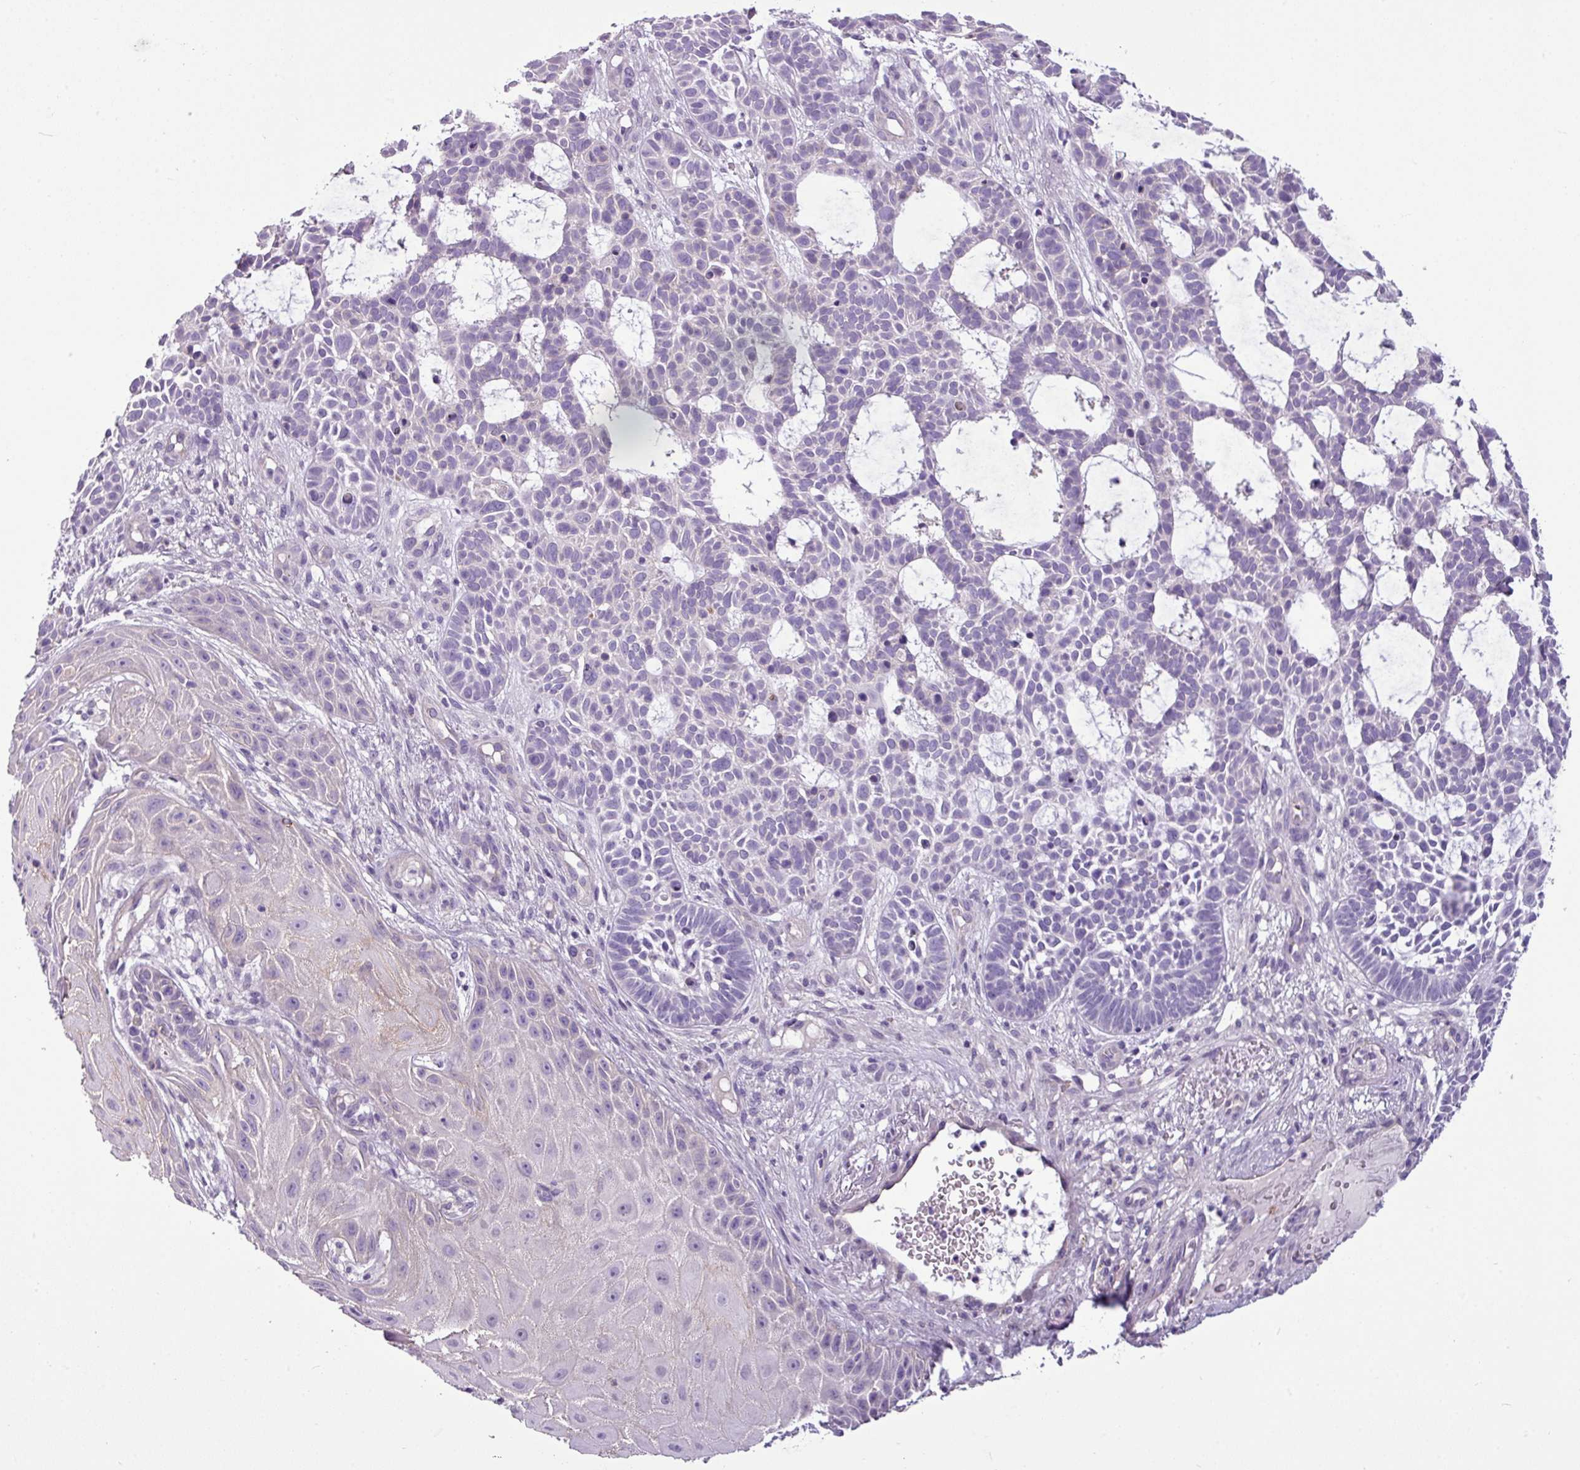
{"staining": {"intensity": "negative", "quantity": "none", "location": "none"}, "tissue": "skin cancer", "cell_type": "Tumor cells", "image_type": "cancer", "snomed": [{"axis": "morphology", "description": "Basal cell carcinoma"}, {"axis": "topography", "description": "Skin"}], "caption": "Photomicrograph shows no protein expression in tumor cells of skin basal cell carcinoma tissue.", "gene": "TMEM178B", "patient": {"sex": "male", "age": 89}}